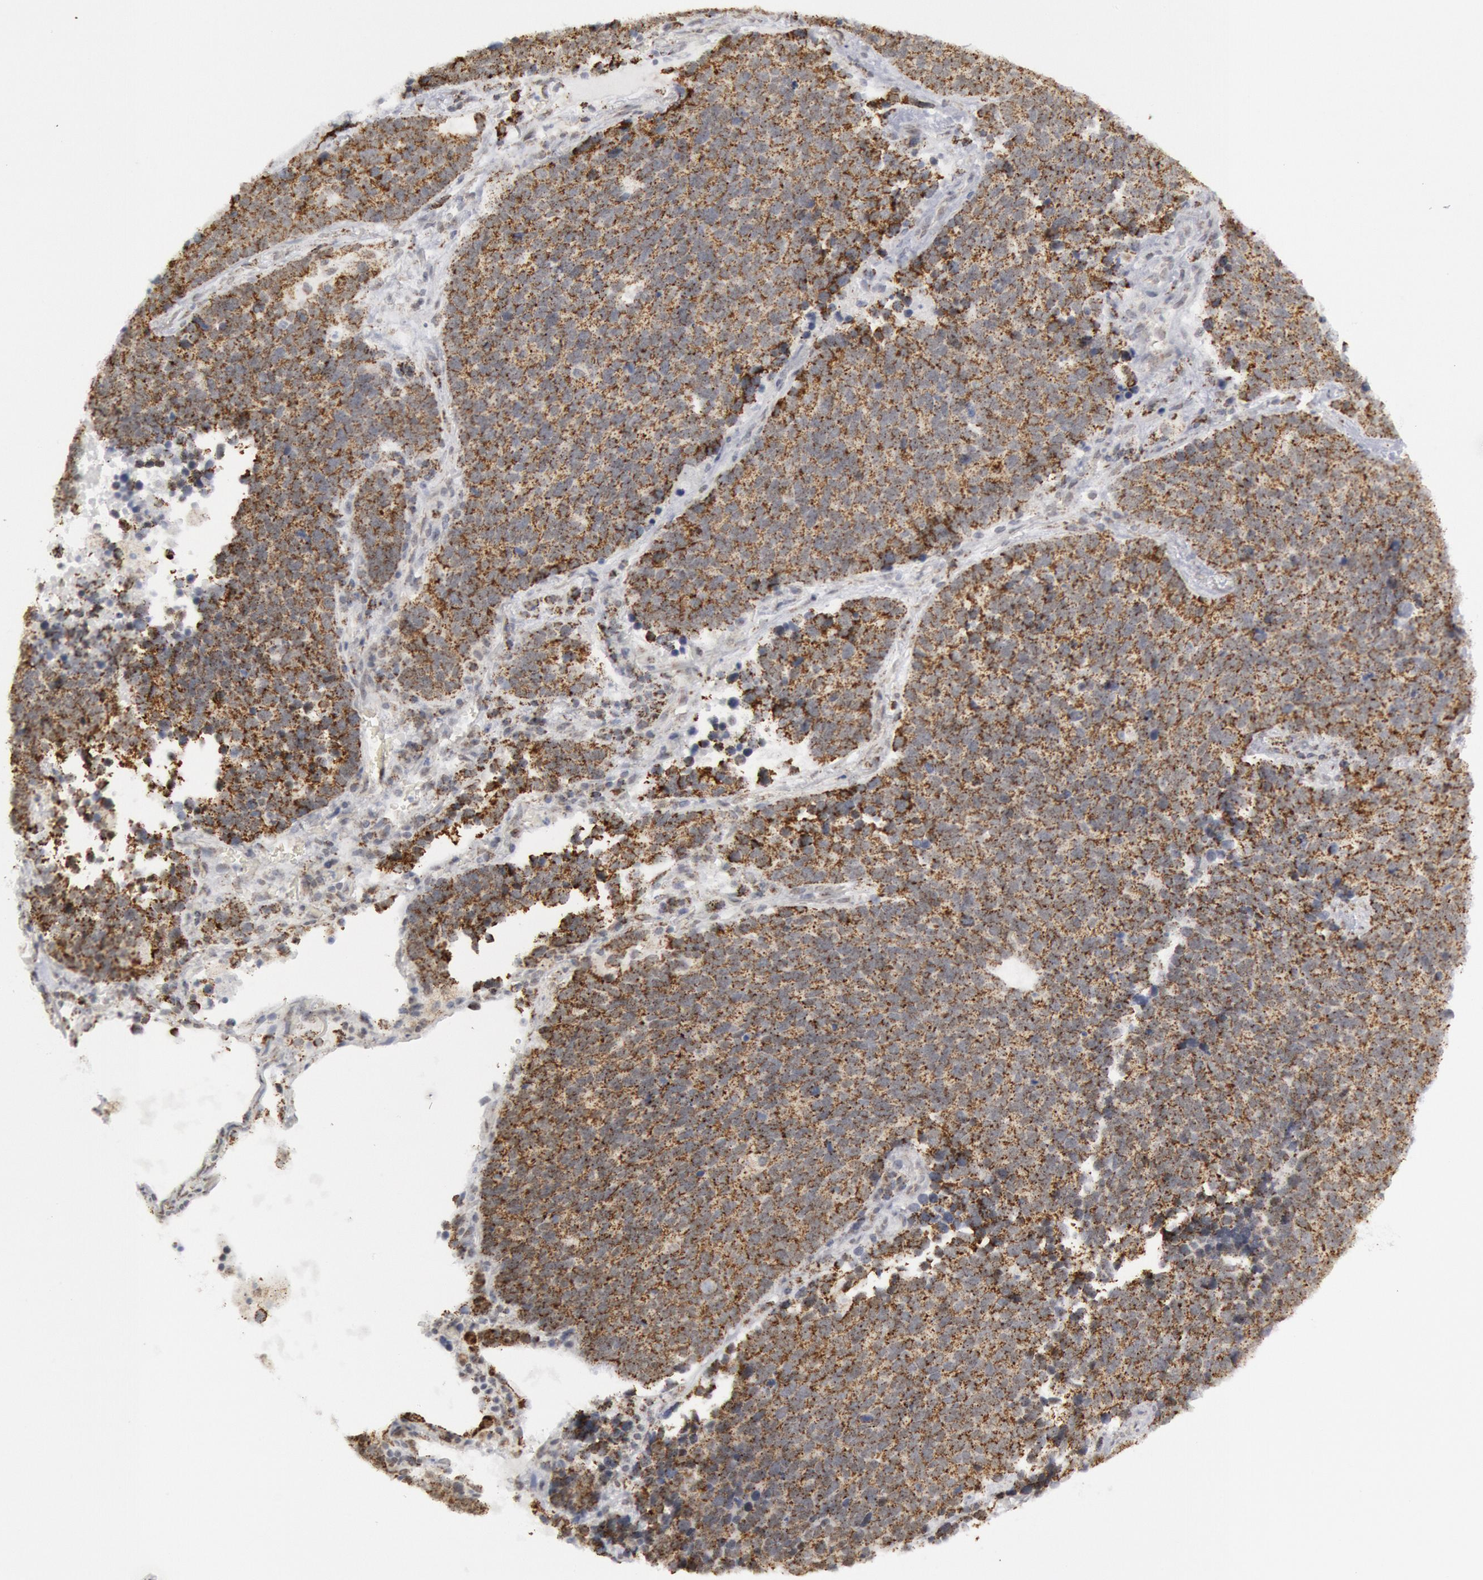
{"staining": {"intensity": "moderate", "quantity": "25%-75%", "location": "cytoplasmic/membranous"}, "tissue": "lung cancer", "cell_type": "Tumor cells", "image_type": "cancer", "snomed": [{"axis": "morphology", "description": "Neoplasm, malignant, NOS"}, {"axis": "topography", "description": "Lung"}], "caption": "Protein staining of lung neoplasm (malignant) tissue displays moderate cytoplasmic/membranous positivity in approximately 25%-75% of tumor cells. (DAB (3,3'-diaminobenzidine) = brown stain, brightfield microscopy at high magnification).", "gene": "CASP9", "patient": {"sex": "female", "age": 75}}